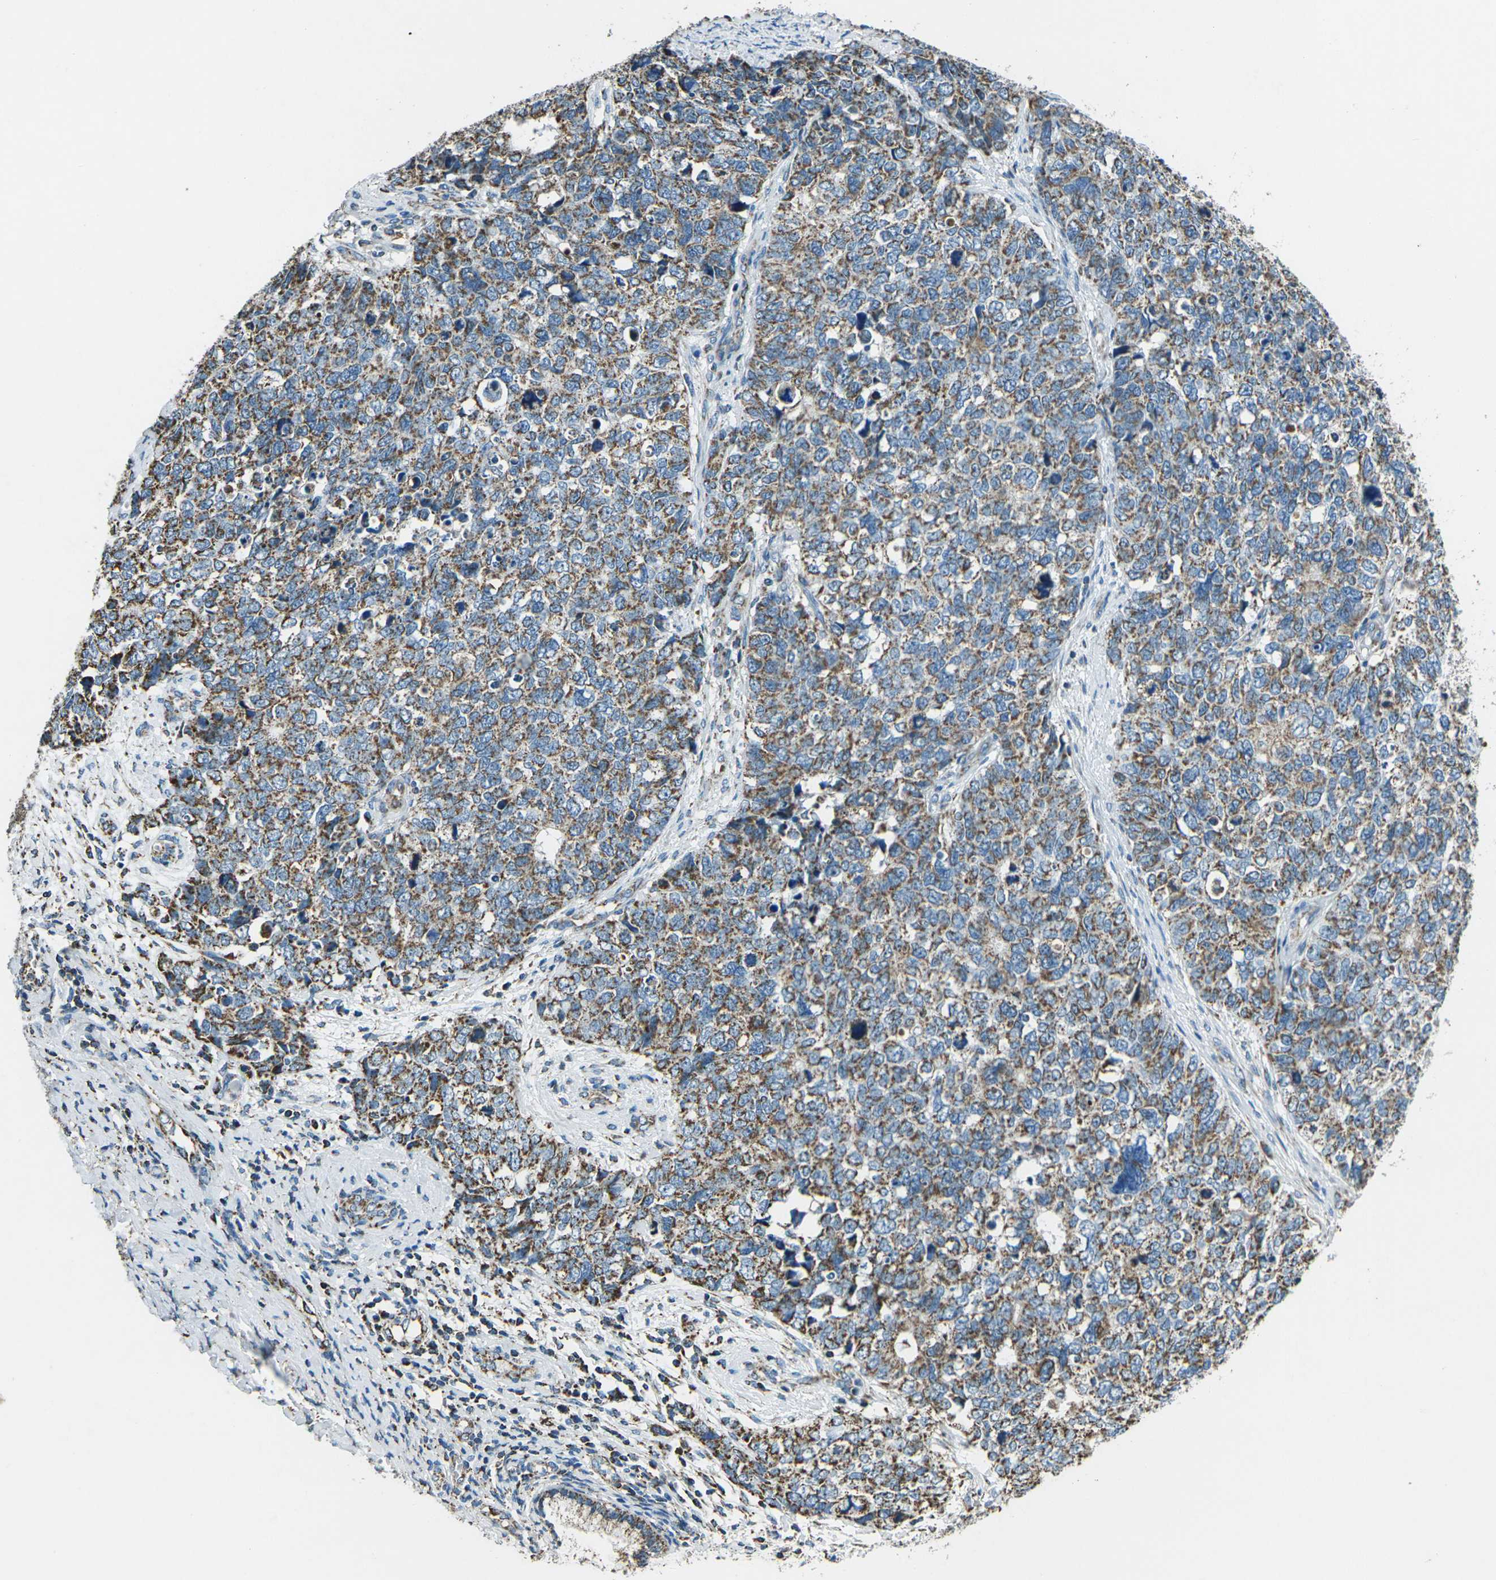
{"staining": {"intensity": "moderate", "quantity": ">75%", "location": "cytoplasmic/membranous"}, "tissue": "cervical cancer", "cell_type": "Tumor cells", "image_type": "cancer", "snomed": [{"axis": "morphology", "description": "Squamous cell carcinoma, NOS"}, {"axis": "topography", "description": "Cervix"}], "caption": "IHC staining of cervical squamous cell carcinoma, which exhibits medium levels of moderate cytoplasmic/membranous staining in approximately >75% of tumor cells indicating moderate cytoplasmic/membranous protein expression. The staining was performed using DAB (3,3'-diaminobenzidine) (brown) for protein detection and nuclei were counterstained in hematoxylin (blue).", "gene": "IRF3", "patient": {"sex": "female", "age": 63}}